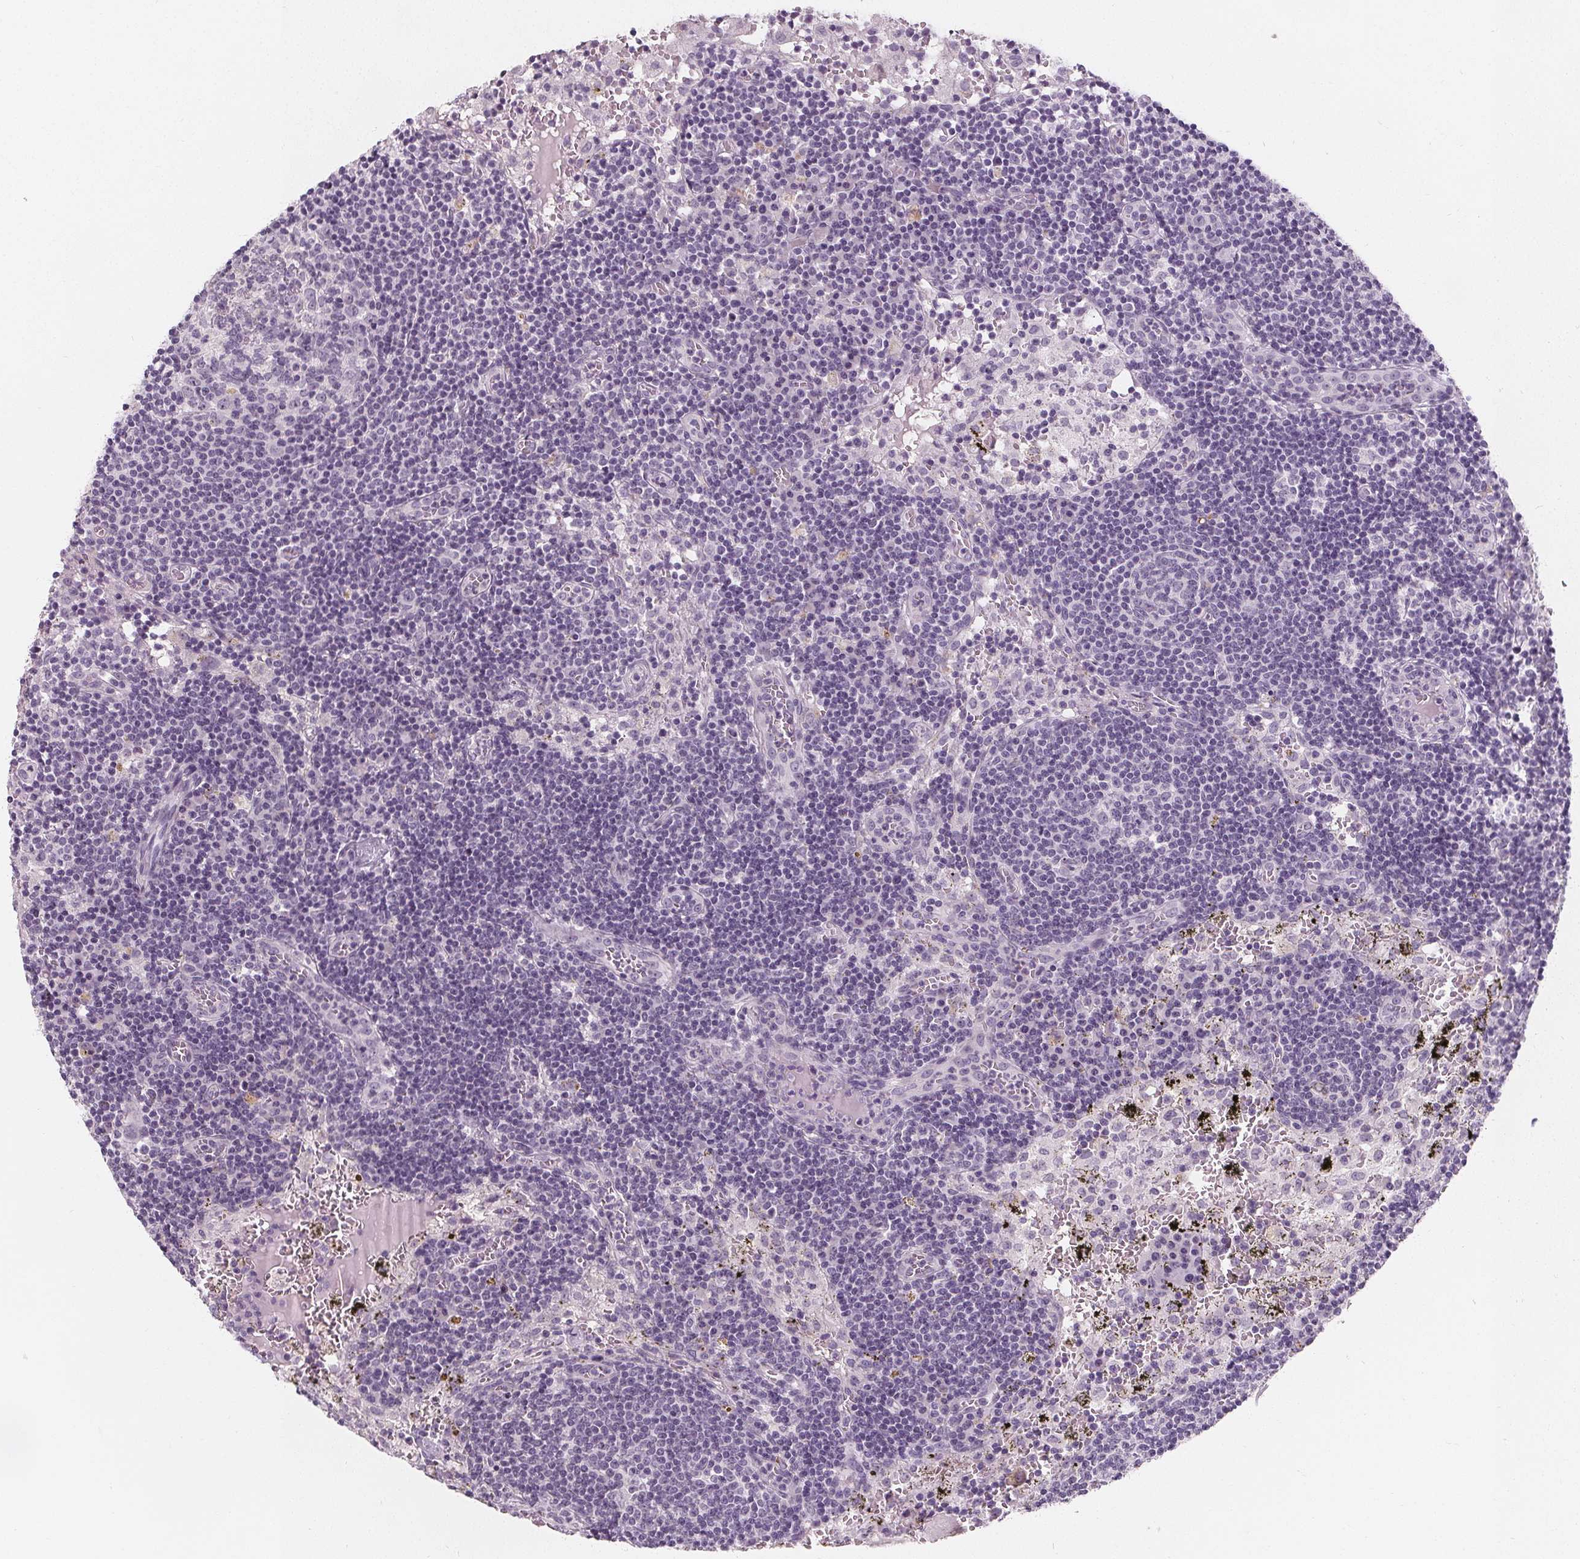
{"staining": {"intensity": "negative", "quantity": "none", "location": "none"}, "tissue": "lymph node", "cell_type": "Germinal center cells", "image_type": "normal", "snomed": [{"axis": "morphology", "description": "Normal tissue, NOS"}, {"axis": "topography", "description": "Lymph node"}], "caption": "The photomicrograph demonstrates no staining of germinal center cells in normal lymph node.", "gene": "DBX2", "patient": {"sex": "male", "age": 62}}